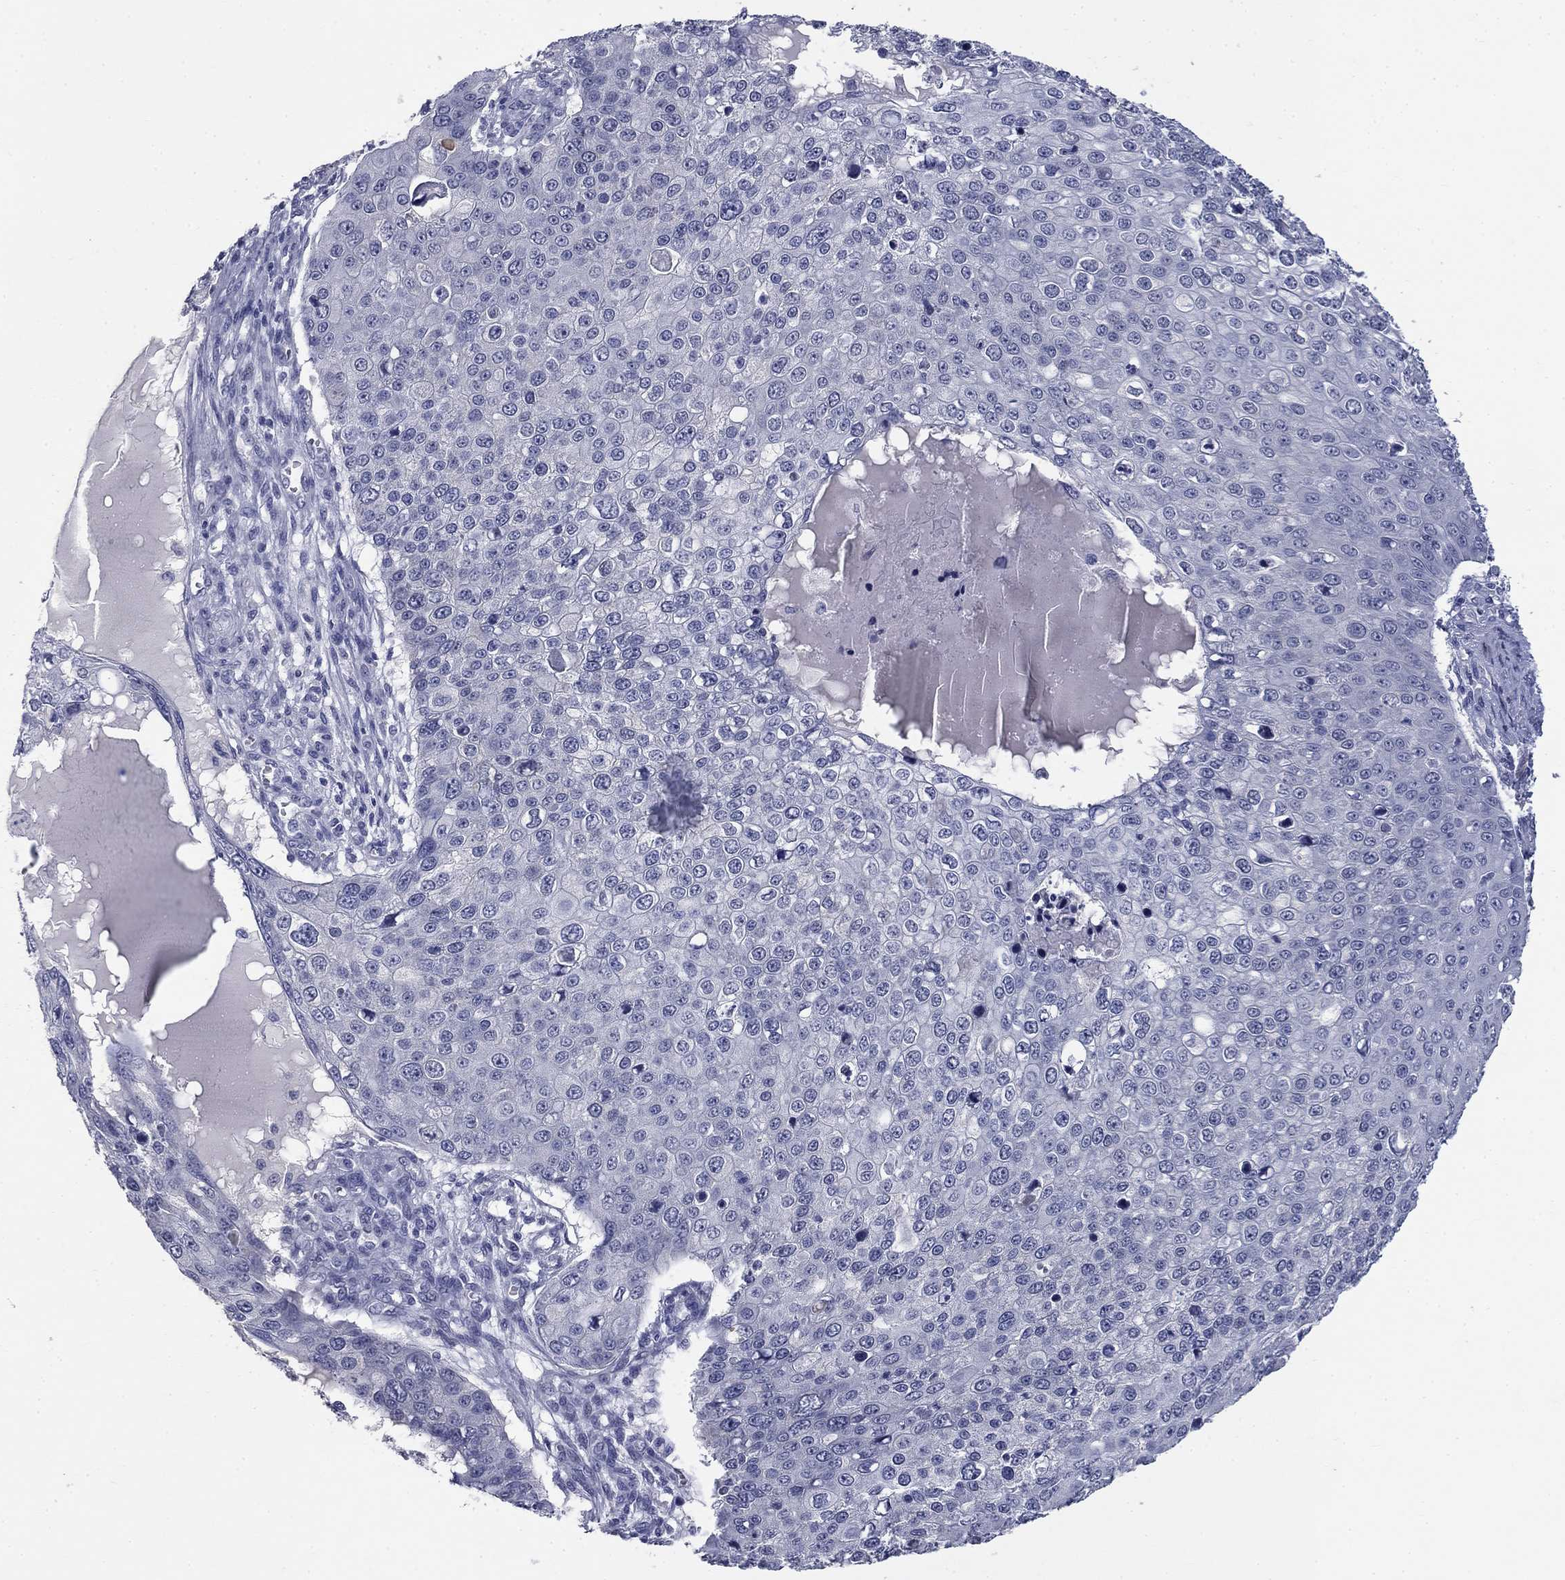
{"staining": {"intensity": "negative", "quantity": "none", "location": "none"}, "tissue": "skin cancer", "cell_type": "Tumor cells", "image_type": "cancer", "snomed": [{"axis": "morphology", "description": "Squamous cell carcinoma, NOS"}, {"axis": "topography", "description": "Skin"}], "caption": "A micrograph of skin cancer (squamous cell carcinoma) stained for a protein reveals no brown staining in tumor cells.", "gene": "ELAVL4", "patient": {"sex": "male", "age": 71}}